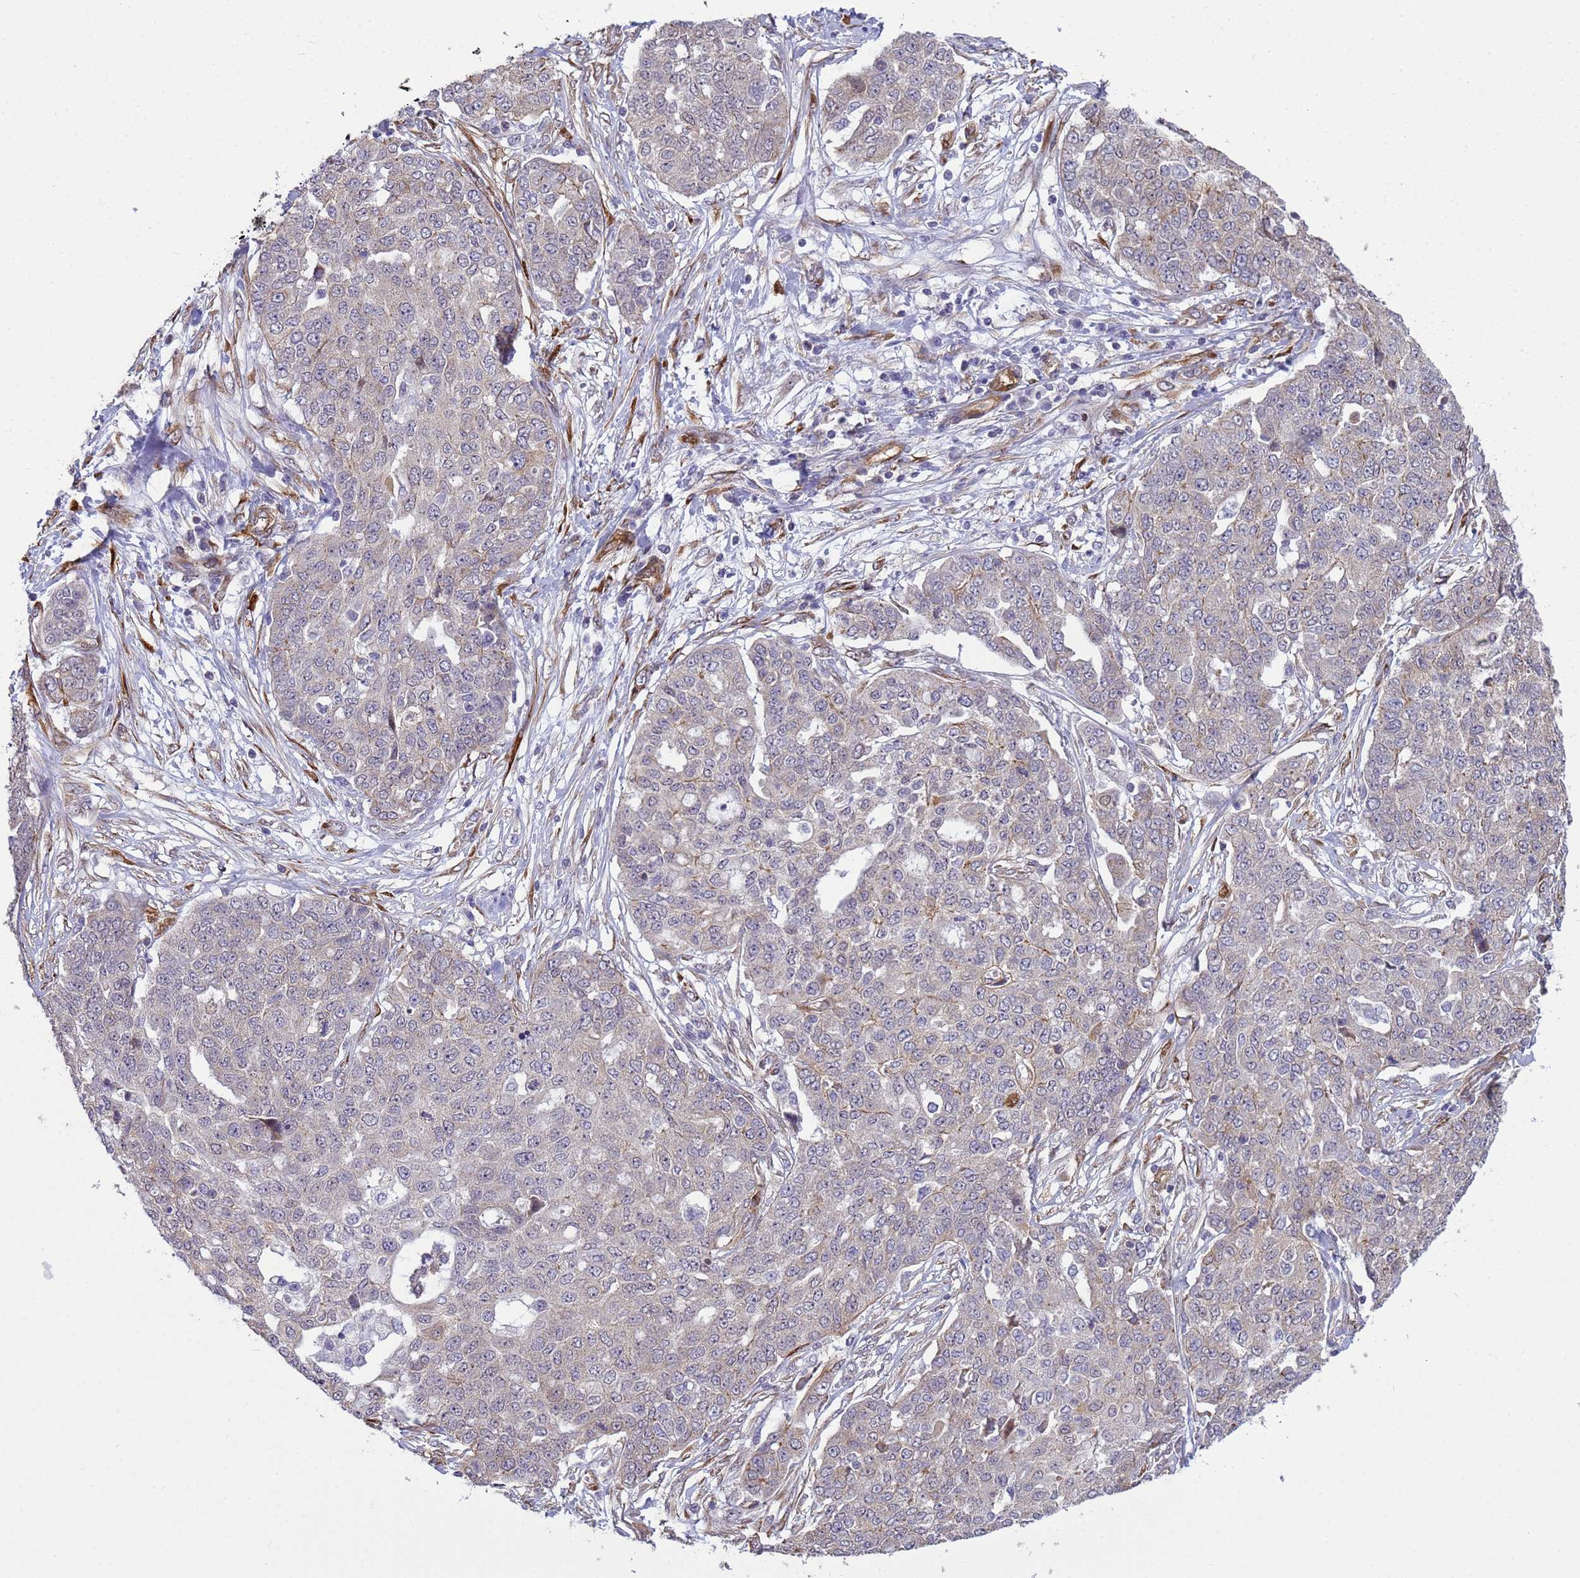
{"staining": {"intensity": "negative", "quantity": "none", "location": "none"}, "tissue": "ovarian cancer", "cell_type": "Tumor cells", "image_type": "cancer", "snomed": [{"axis": "morphology", "description": "Cystadenocarcinoma, serous, NOS"}, {"axis": "topography", "description": "Soft tissue"}, {"axis": "topography", "description": "Ovary"}], "caption": "A high-resolution photomicrograph shows immunohistochemistry (IHC) staining of serous cystadenocarcinoma (ovarian), which shows no significant positivity in tumor cells.", "gene": "ITGB4", "patient": {"sex": "female", "age": 57}}